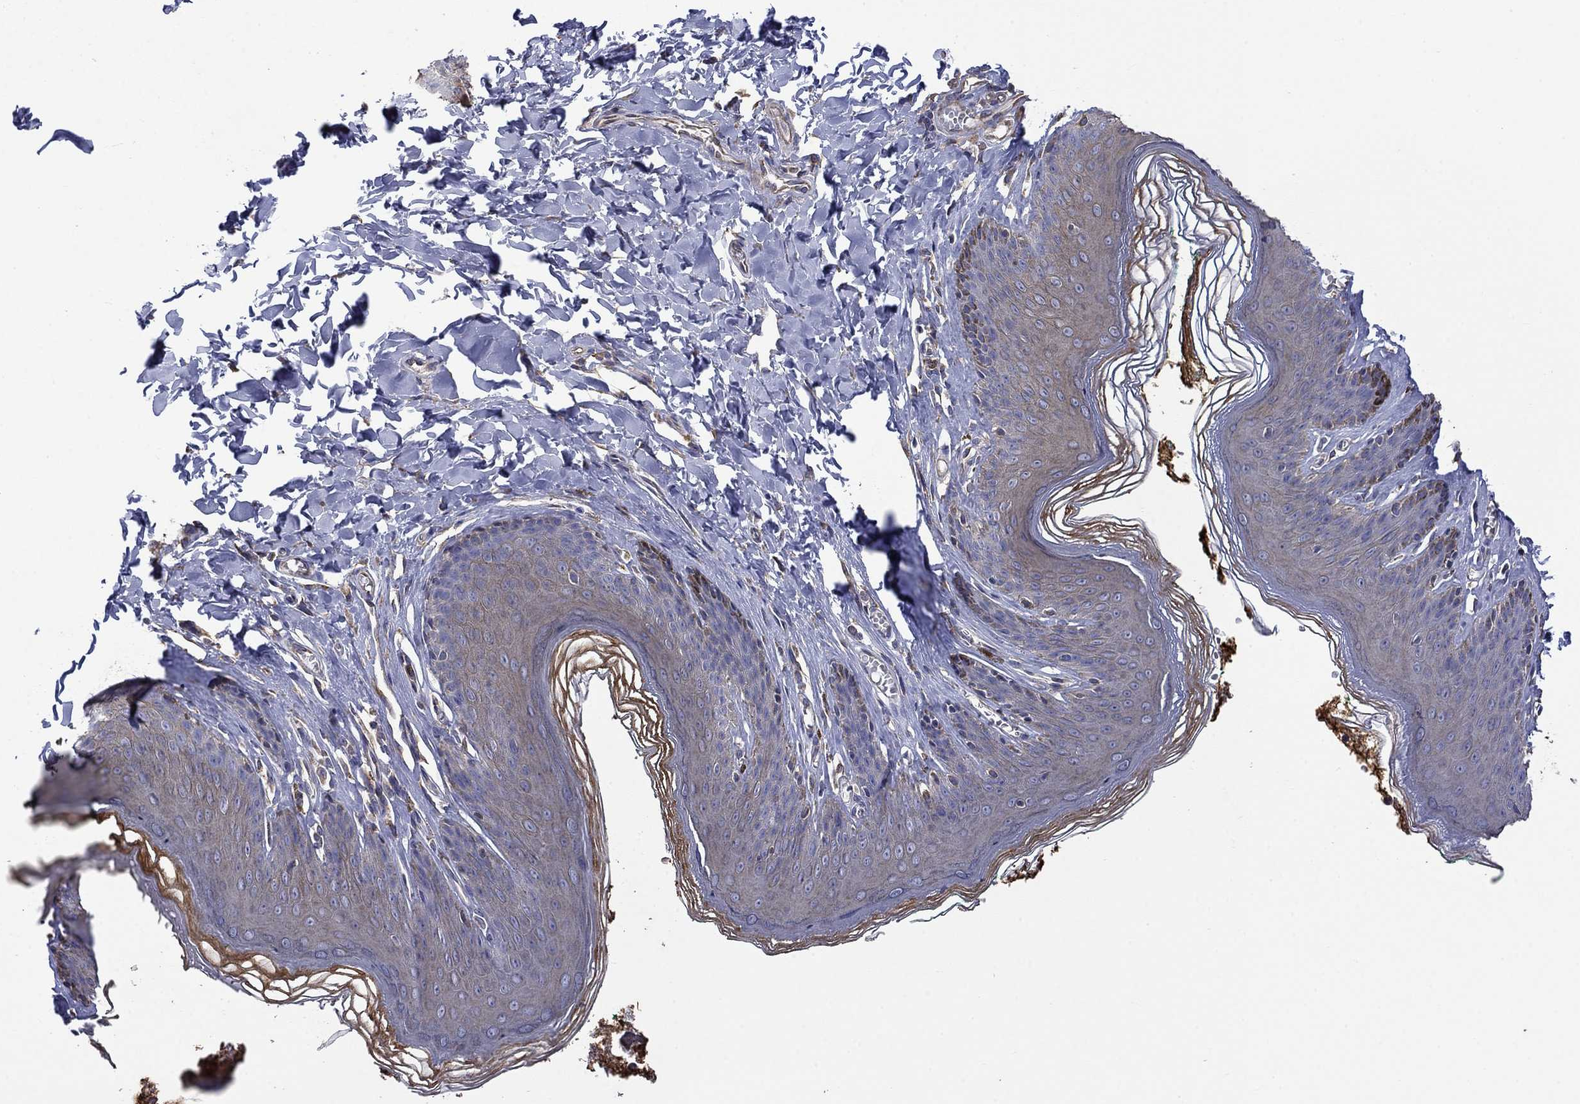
{"staining": {"intensity": "weak", "quantity": "25%-75%", "location": "cytoplasmic/membranous"}, "tissue": "skin", "cell_type": "Epidermal cells", "image_type": "normal", "snomed": [{"axis": "morphology", "description": "Normal tissue, NOS"}, {"axis": "topography", "description": "Vulva"}, {"axis": "topography", "description": "Peripheral nerve tissue"}], "caption": "The image exhibits immunohistochemical staining of benign skin. There is weak cytoplasmic/membranous positivity is identified in about 25%-75% of epidermal cells. Using DAB (brown) and hematoxylin (blue) stains, captured at high magnification using brightfield microscopy.", "gene": "CAMKK2", "patient": {"sex": "female", "age": 66}}